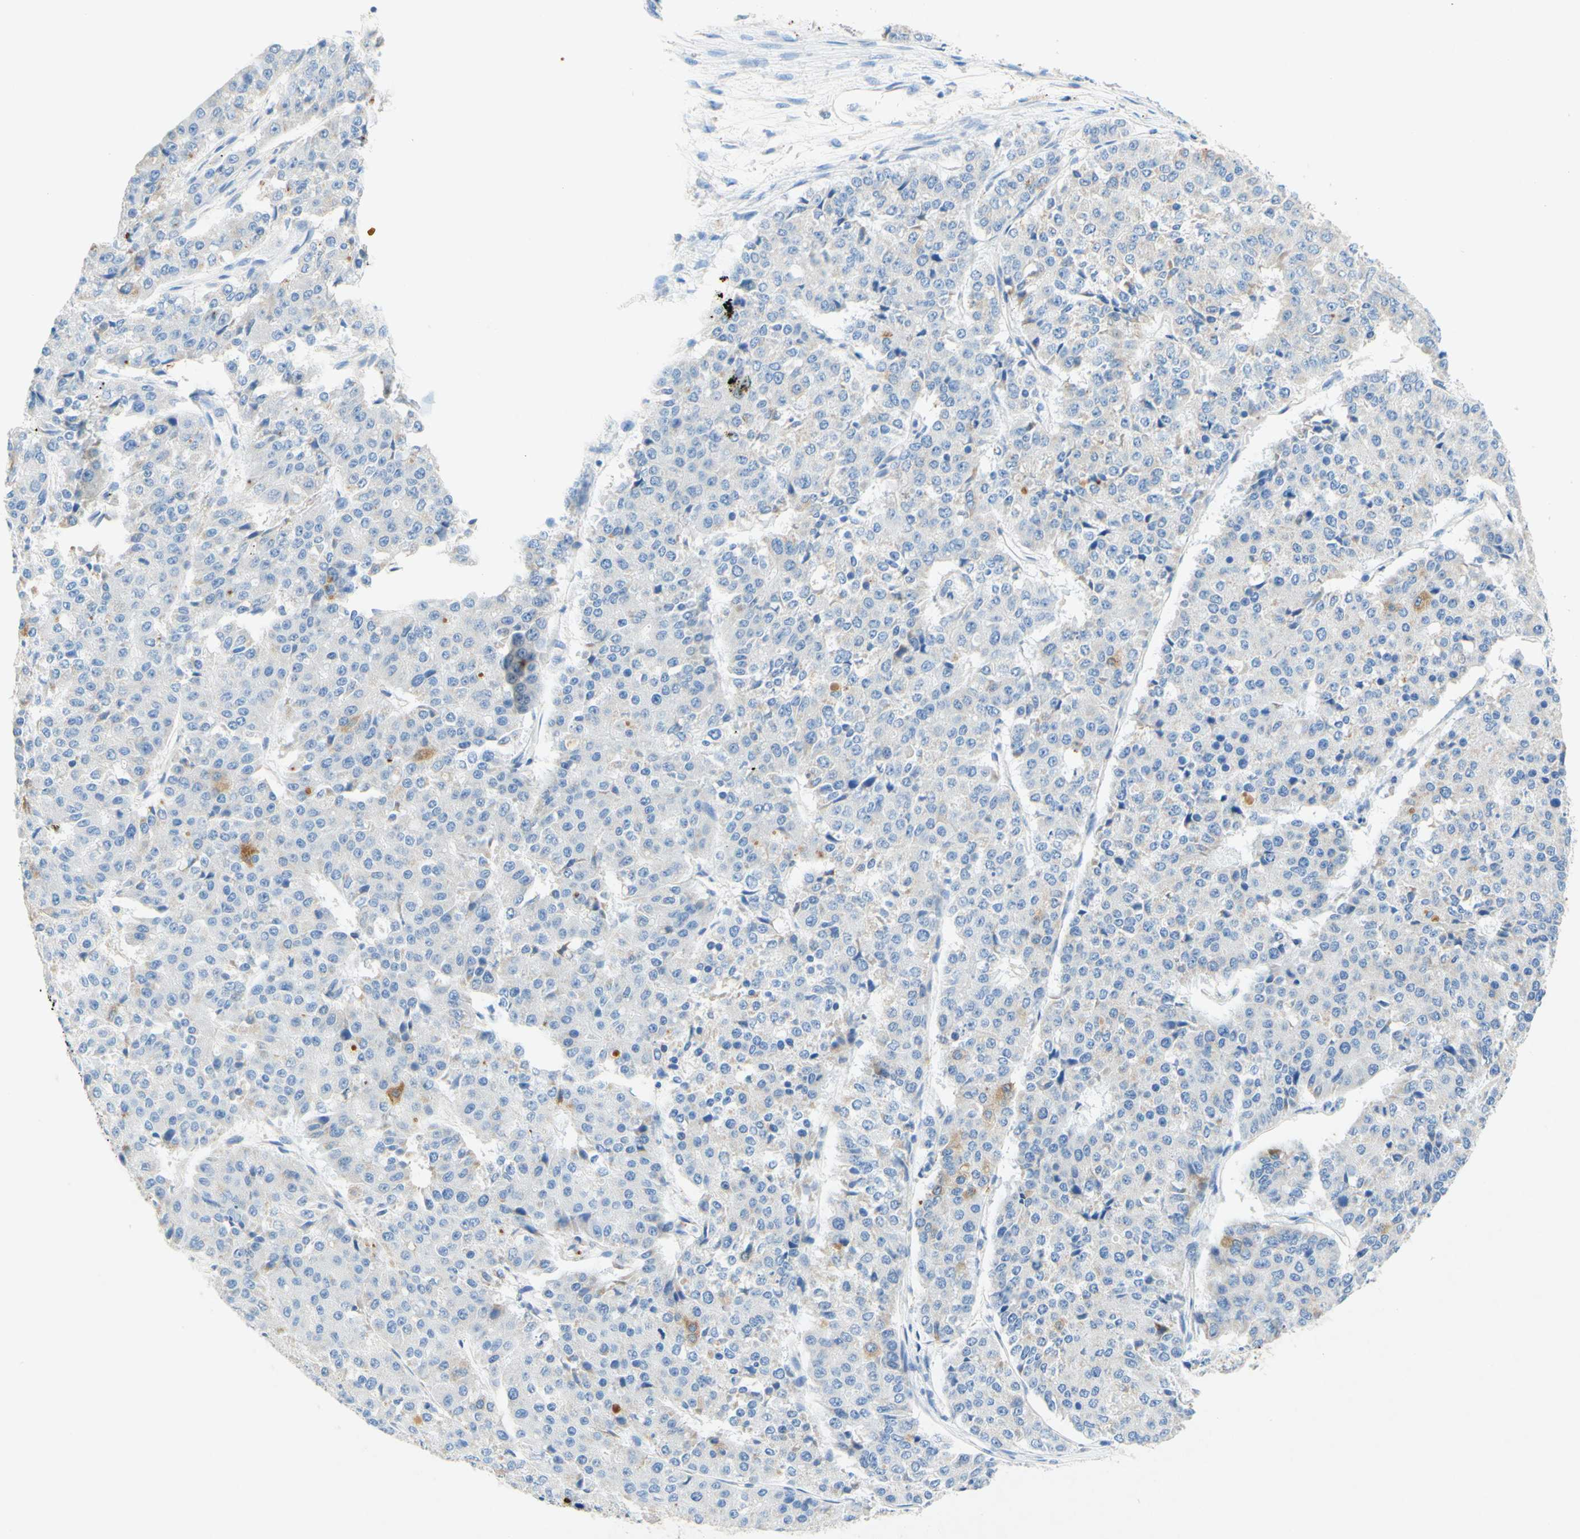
{"staining": {"intensity": "negative", "quantity": "none", "location": "none"}, "tissue": "pancreatic cancer", "cell_type": "Tumor cells", "image_type": "cancer", "snomed": [{"axis": "morphology", "description": "Adenocarcinoma, NOS"}, {"axis": "topography", "description": "Pancreas"}], "caption": "Pancreatic cancer (adenocarcinoma) stained for a protein using immunohistochemistry shows no positivity tumor cells.", "gene": "SLC46A1", "patient": {"sex": "male", "age": 50}}